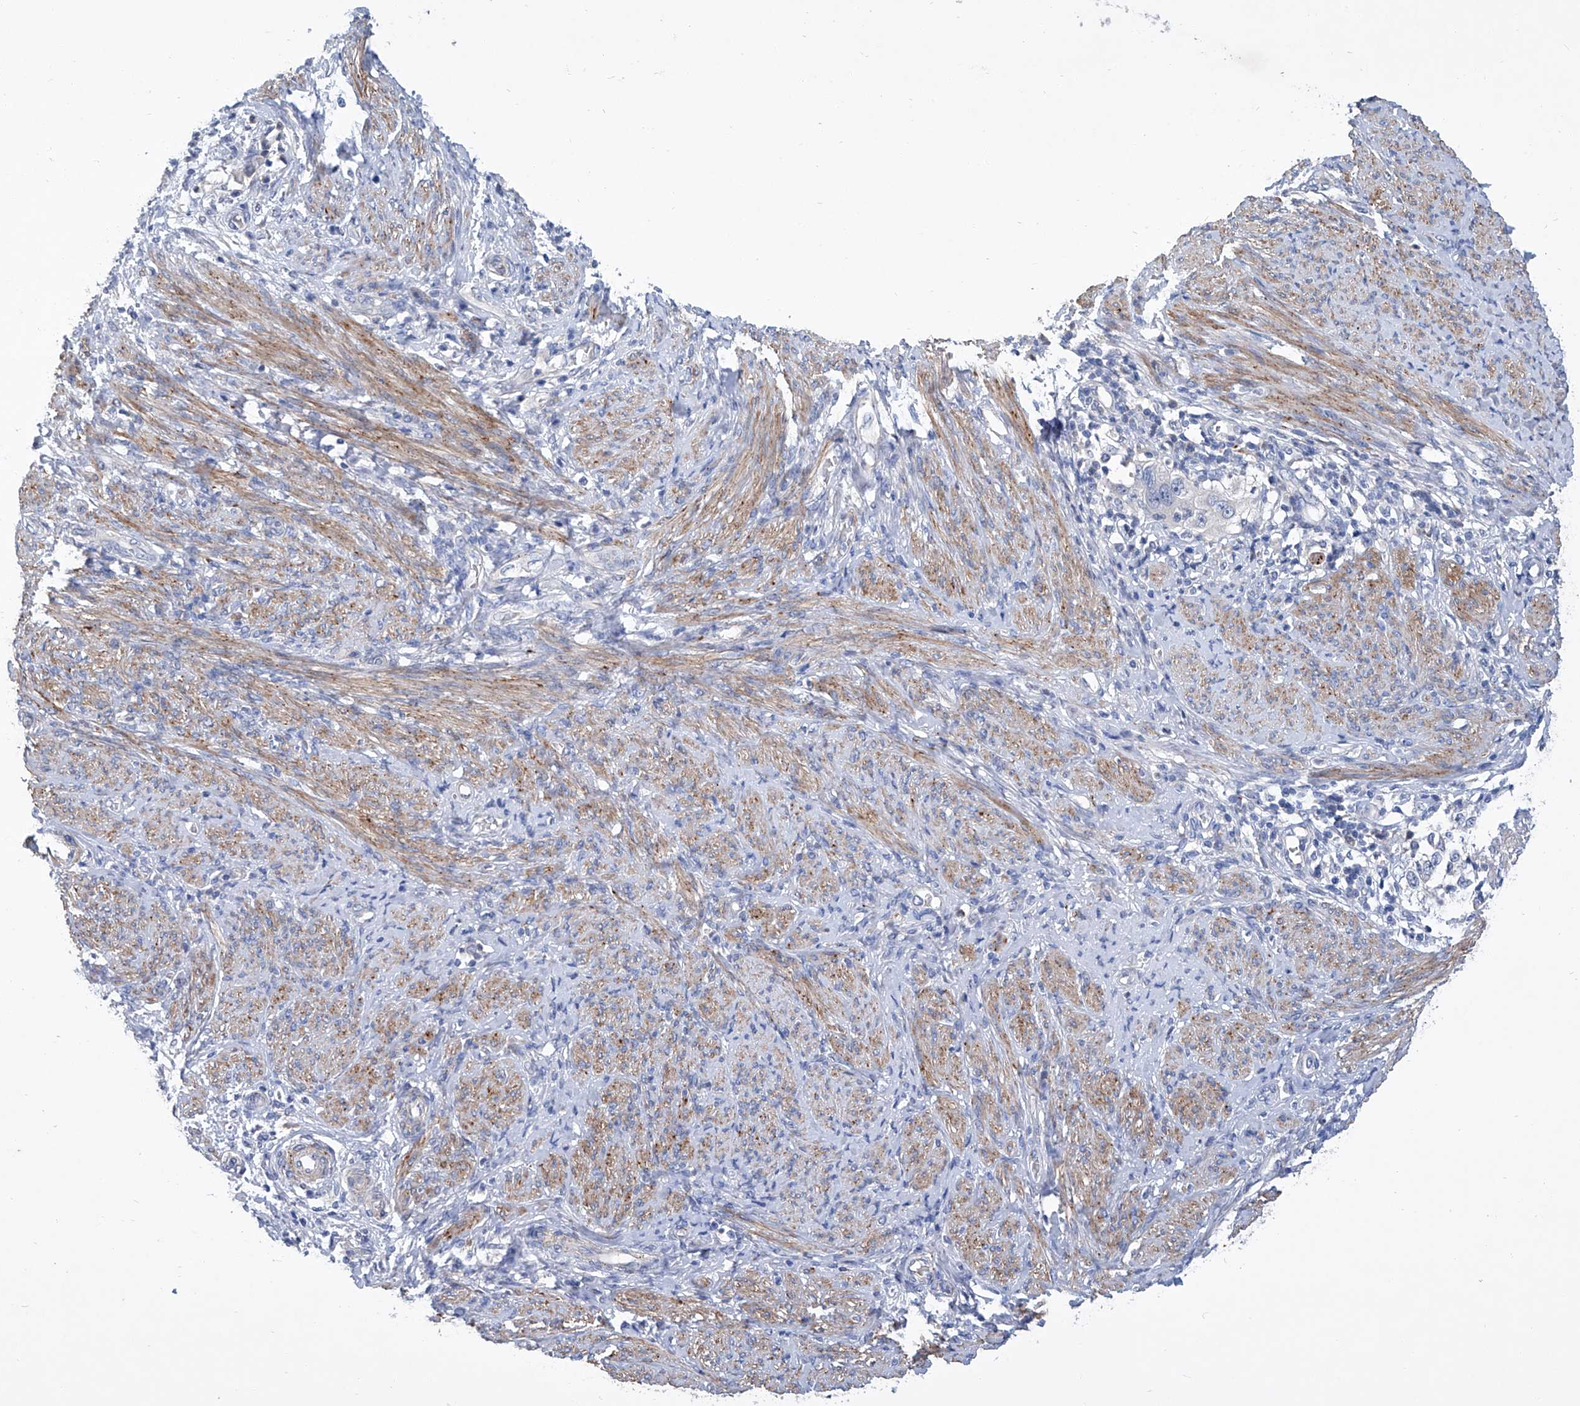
{"staining": {"intensity": "negative", "quantity": "none", "location": "none"}, "tissue": "endometrial cancer", "cell_type": "Tumor cells", "image_type": "cancer", "snomed": [{"axis": "morphology", "description": "Adenocarcinoma, NOS"}, {"axis": "topography", "description": "Endometrium"}], "caption": "This is a histopathology image of IHC staining of endometrial adenocarcinoma, which shows no staining in tumor cells.", "gene": "GPT", "patient": {"sex": "female", "age": 85}}